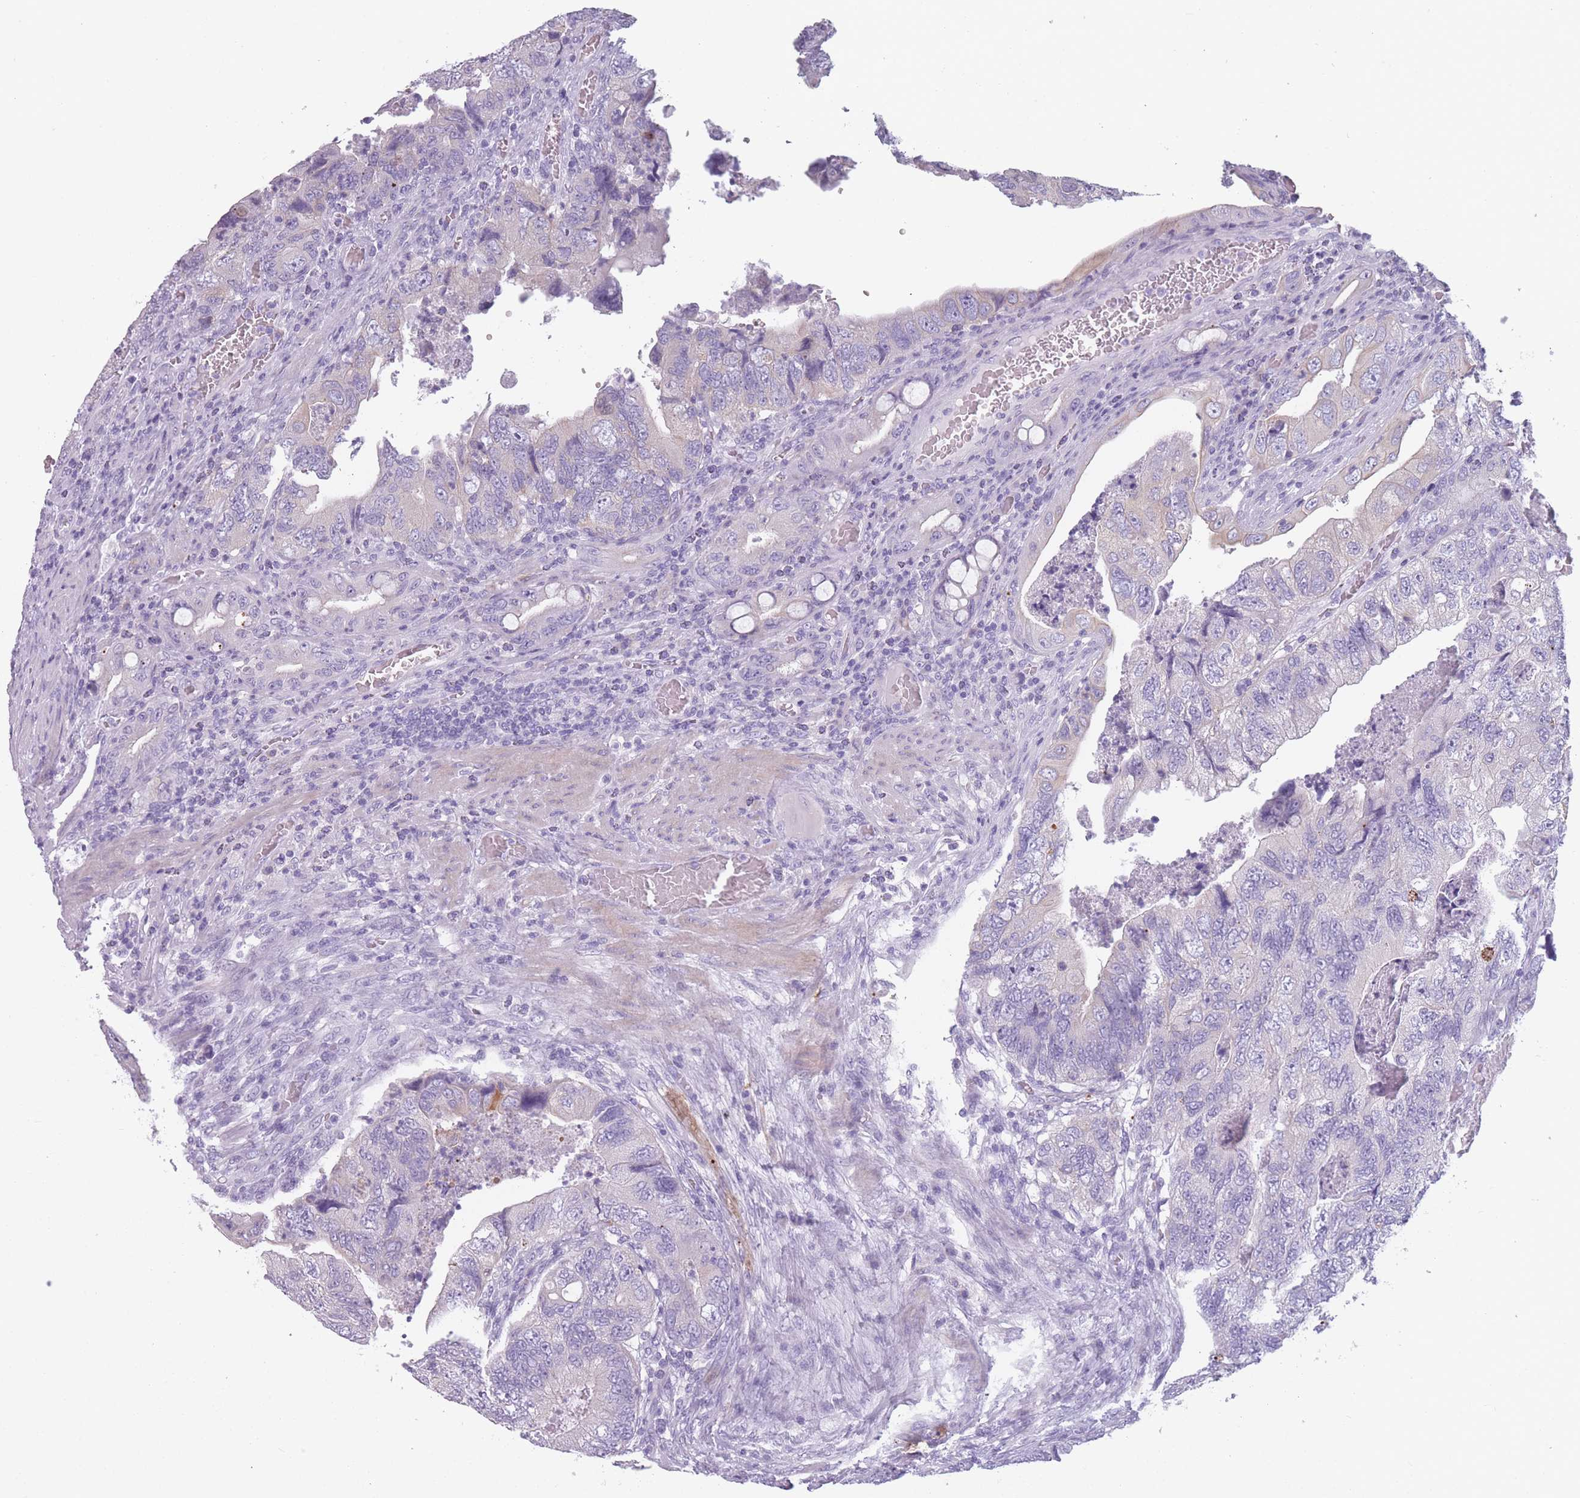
{"staining": {"intensity": "moderate", "quantity": "<25%", "location": "cytoplasmic/membranous"}, "tissue": "colorectal cancer", "cell_type": "Tumor cells", "image_type": "cancer", "snomed": [{"axis": "morphology", "description": "Adenocarcinoma, NOS"}, {"axis": "topography", "description": "Rectum"}], "caption": "Immunohistochemical staining of human colorectal adenocarcinoma exhibits low levels of moderate cytoplasmic/membranous staining in about <25% of tumor cells. The staining is performed using DAB (3,3'-diaminobenzidine) brown chromogen to label protein expression. The nuclei are counter-stained blue using hematoxylin.", "gene": "PPFIA3", "patient": {"sex": "male", "age": 63}}